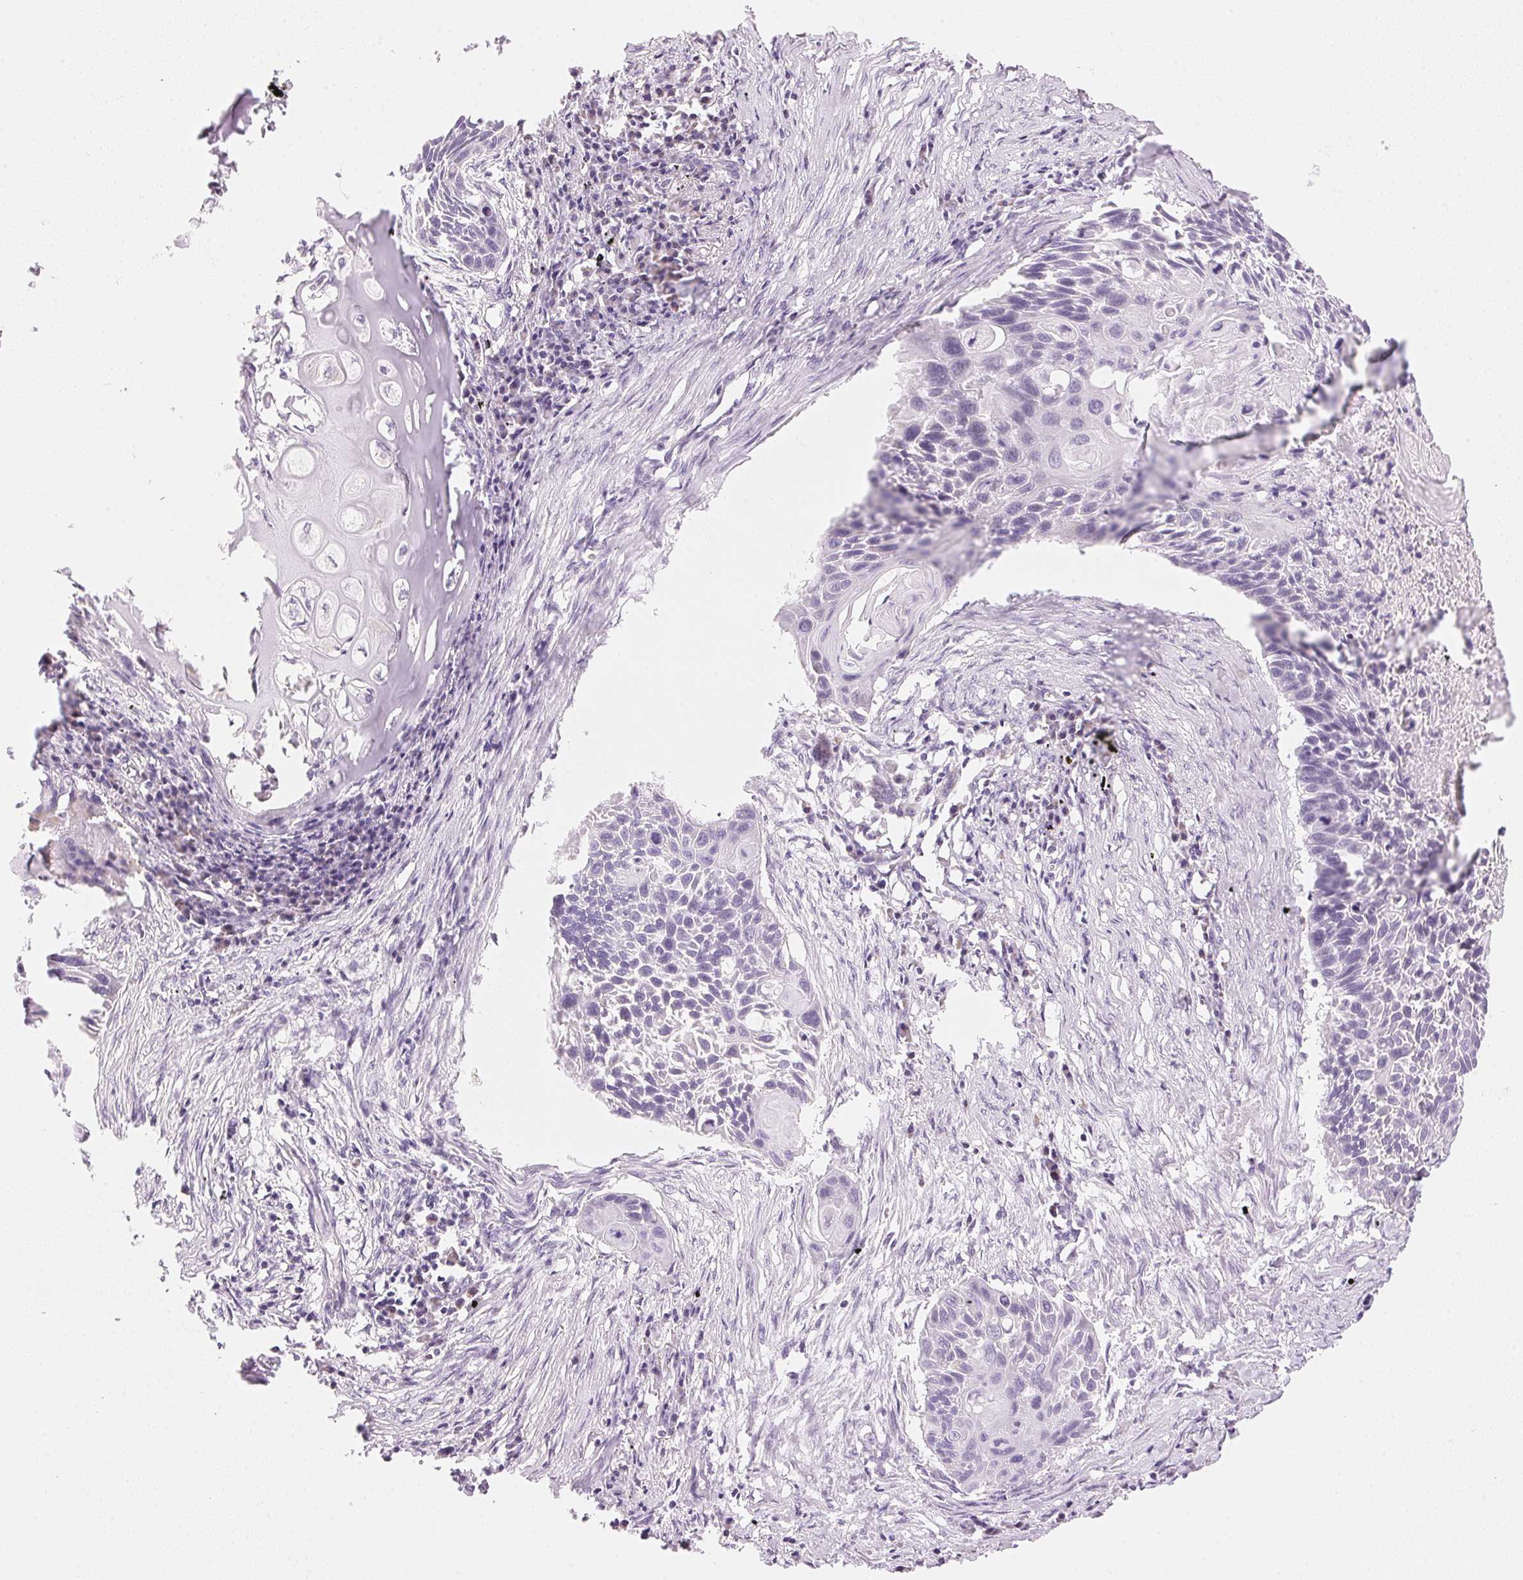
{"staining": {"intensity": "negative", "quantity": "none", "location": "none"}, "tissue": "lung cancer", "cell_type": "Tumor cells", "image_type": "cancer", "snomed": [{"axis": "morphology", "description": "Squamous cell carcinoma, NOS"}, {"axis": "topography", "description": "Lung"}], "caption": "Immunohistochemistry (IHC) of squamous cell carcinoma (lung) reveals no staining in tumor cells.", "gene": "HOXB13", "patient": {"sex": "male", "age": 78}}